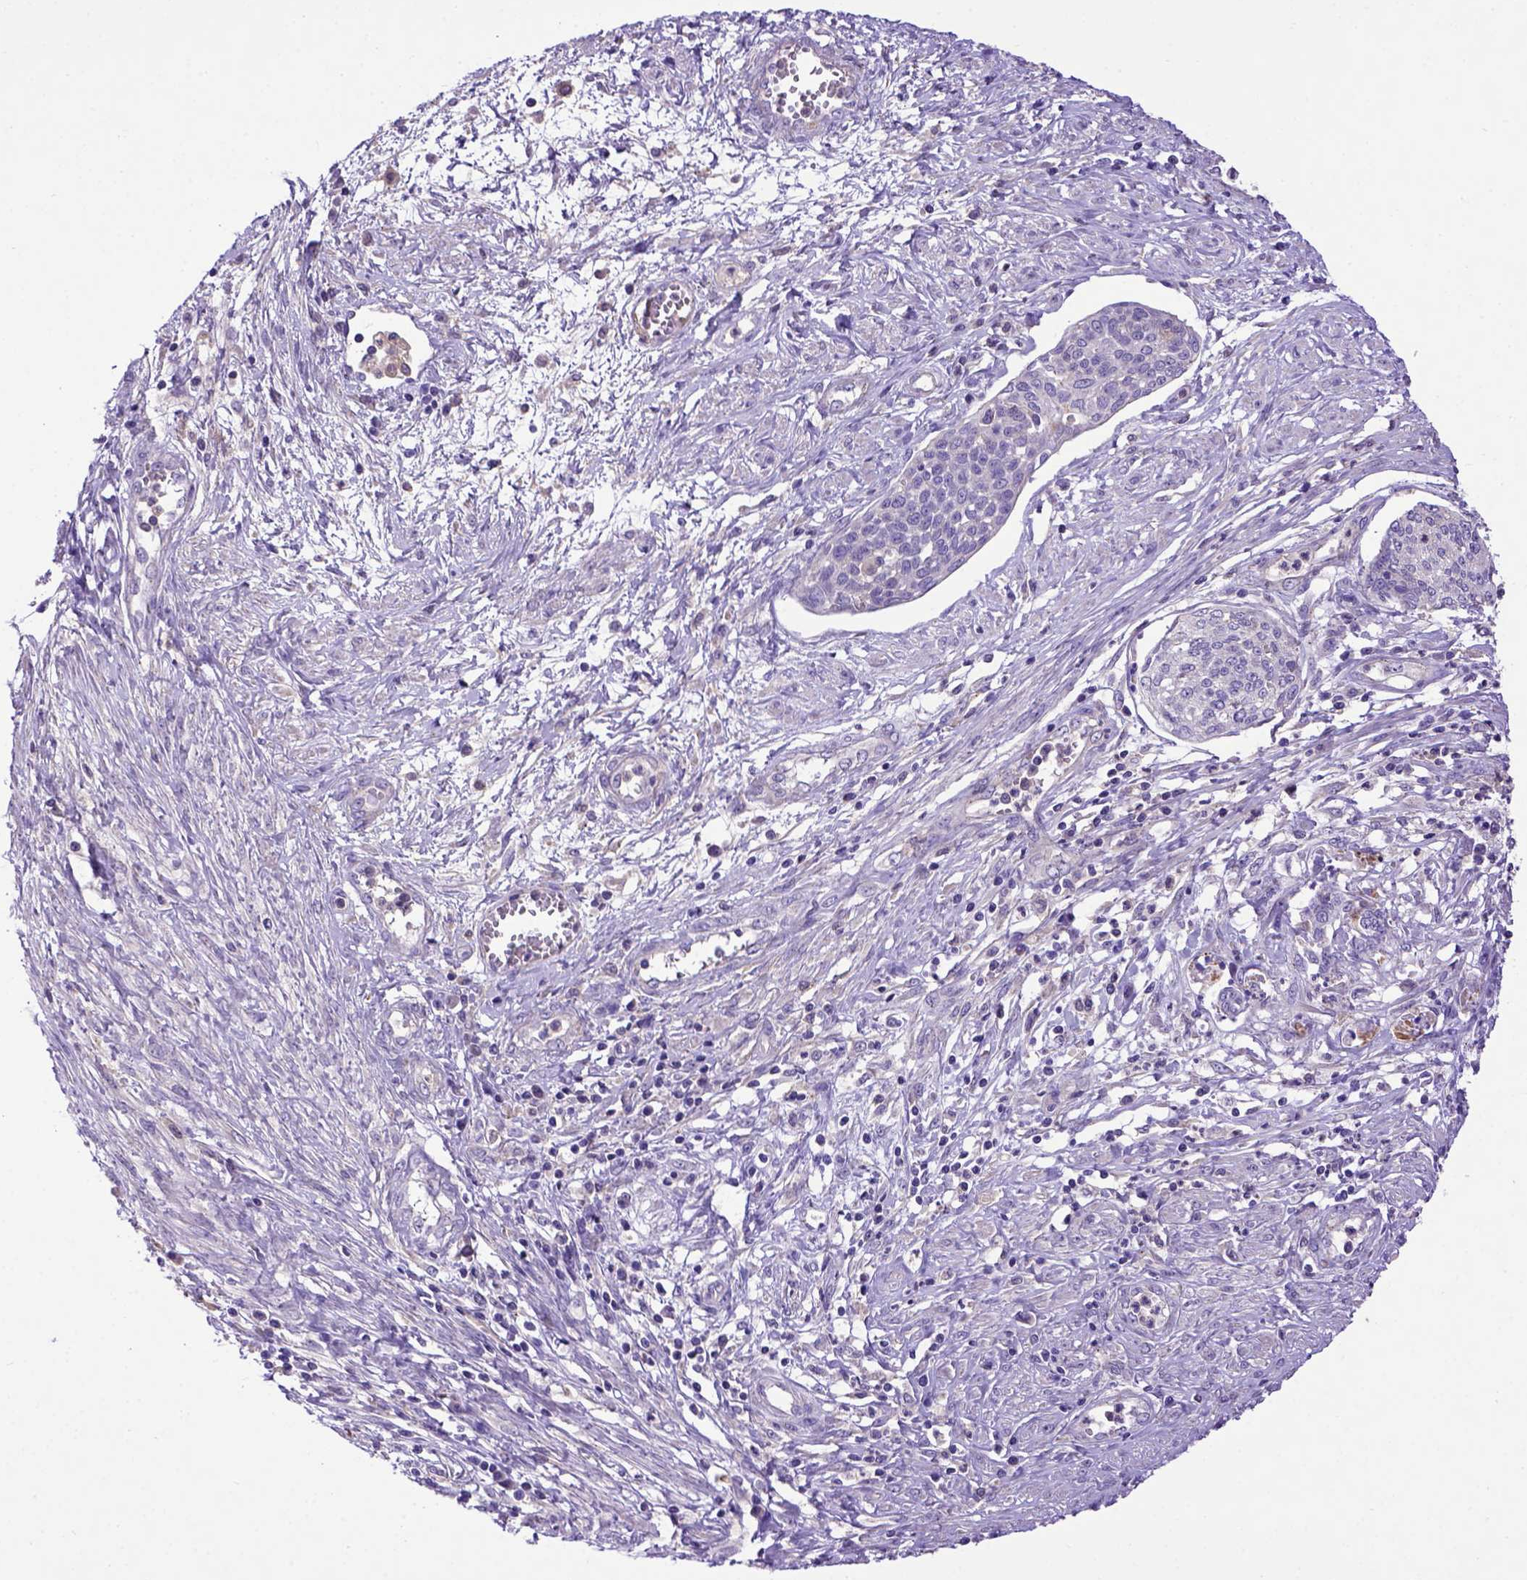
{"staining": {"intensity": "negative", "quantity": "none", "location": "none"}, "tissue": "cervical cancer", "cell_type": "Tumor cells", "image_type": "cancer", "snomed": [{"axis": "morphology", "description": "Squamous cell carcinoma, NOS"}, {"axis": "topography", "description": "Cervix"}], "caption": "The immunohistochemistry micrograph has no significant expression in tumor cells of cervical cancer tissue. (DAB (3,3'-diaminobenzidine) IHC with hematoxylin counter stain).", "gene": "ADAM12", "patient": {"sex": "female", "age": 34}}